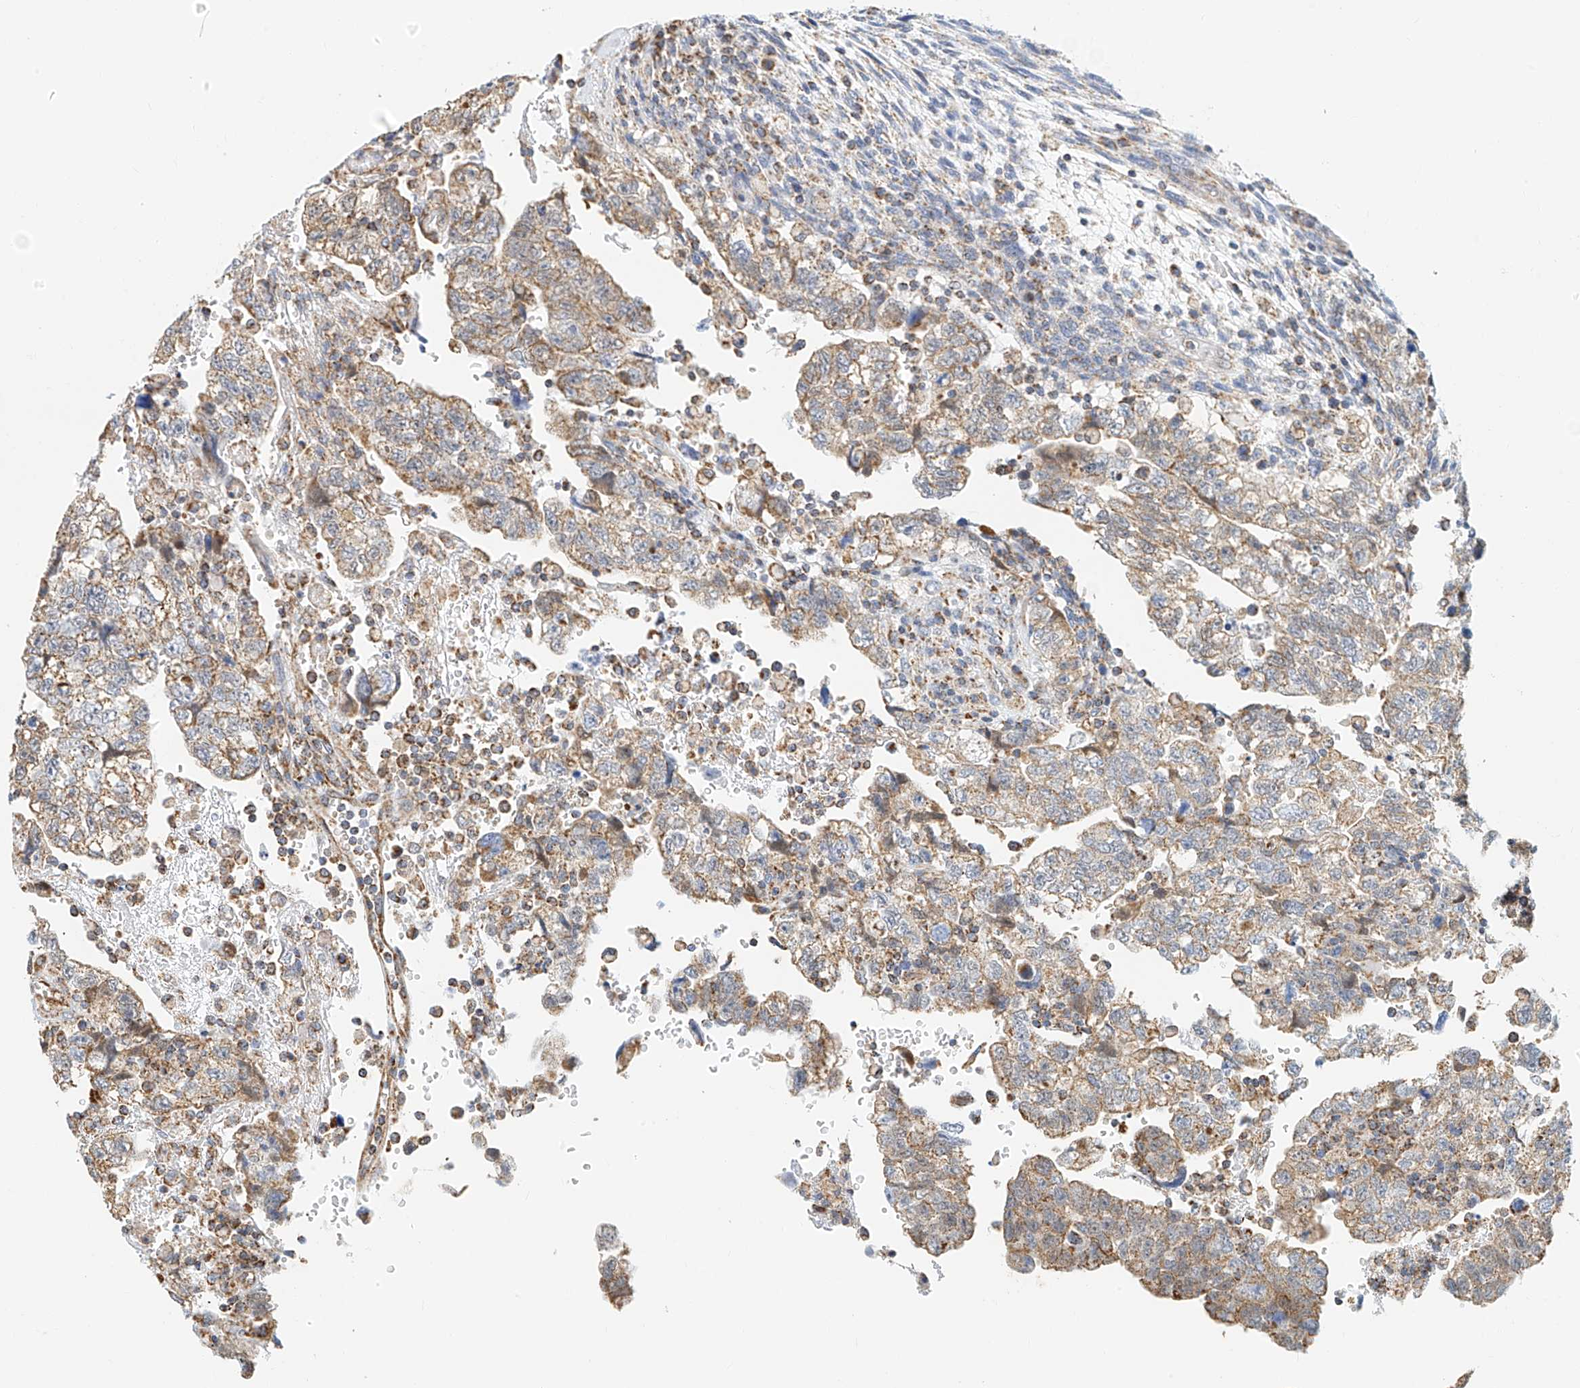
{"staining": {"intensity": "weak", "quantity": ">75%", "location": "cytoplasmic/membranous"}, "tissue": "testis cancer", "cell_type": "Tumor cells", "image_type": "cancer", "snomed": [{"axis": "morphology", "description": "Normal tissue, NOS"}, {"axis": "morphology", "description": "Carcinoma, Embryonal, NOS"}, {"axis": "topography", "description": "Testis"}], "caption": "IHC histopathology image of neoplastic tissue: testis cancer stained using IHC demonstrates low levels of weak protein expression localized specifically in the cytoplasmic/membranous of tumor cells, appearing as a cytoplasmic/membranous brown color.", "gene": "NALCN", "patient": {"sex": "male", "age": 36}}